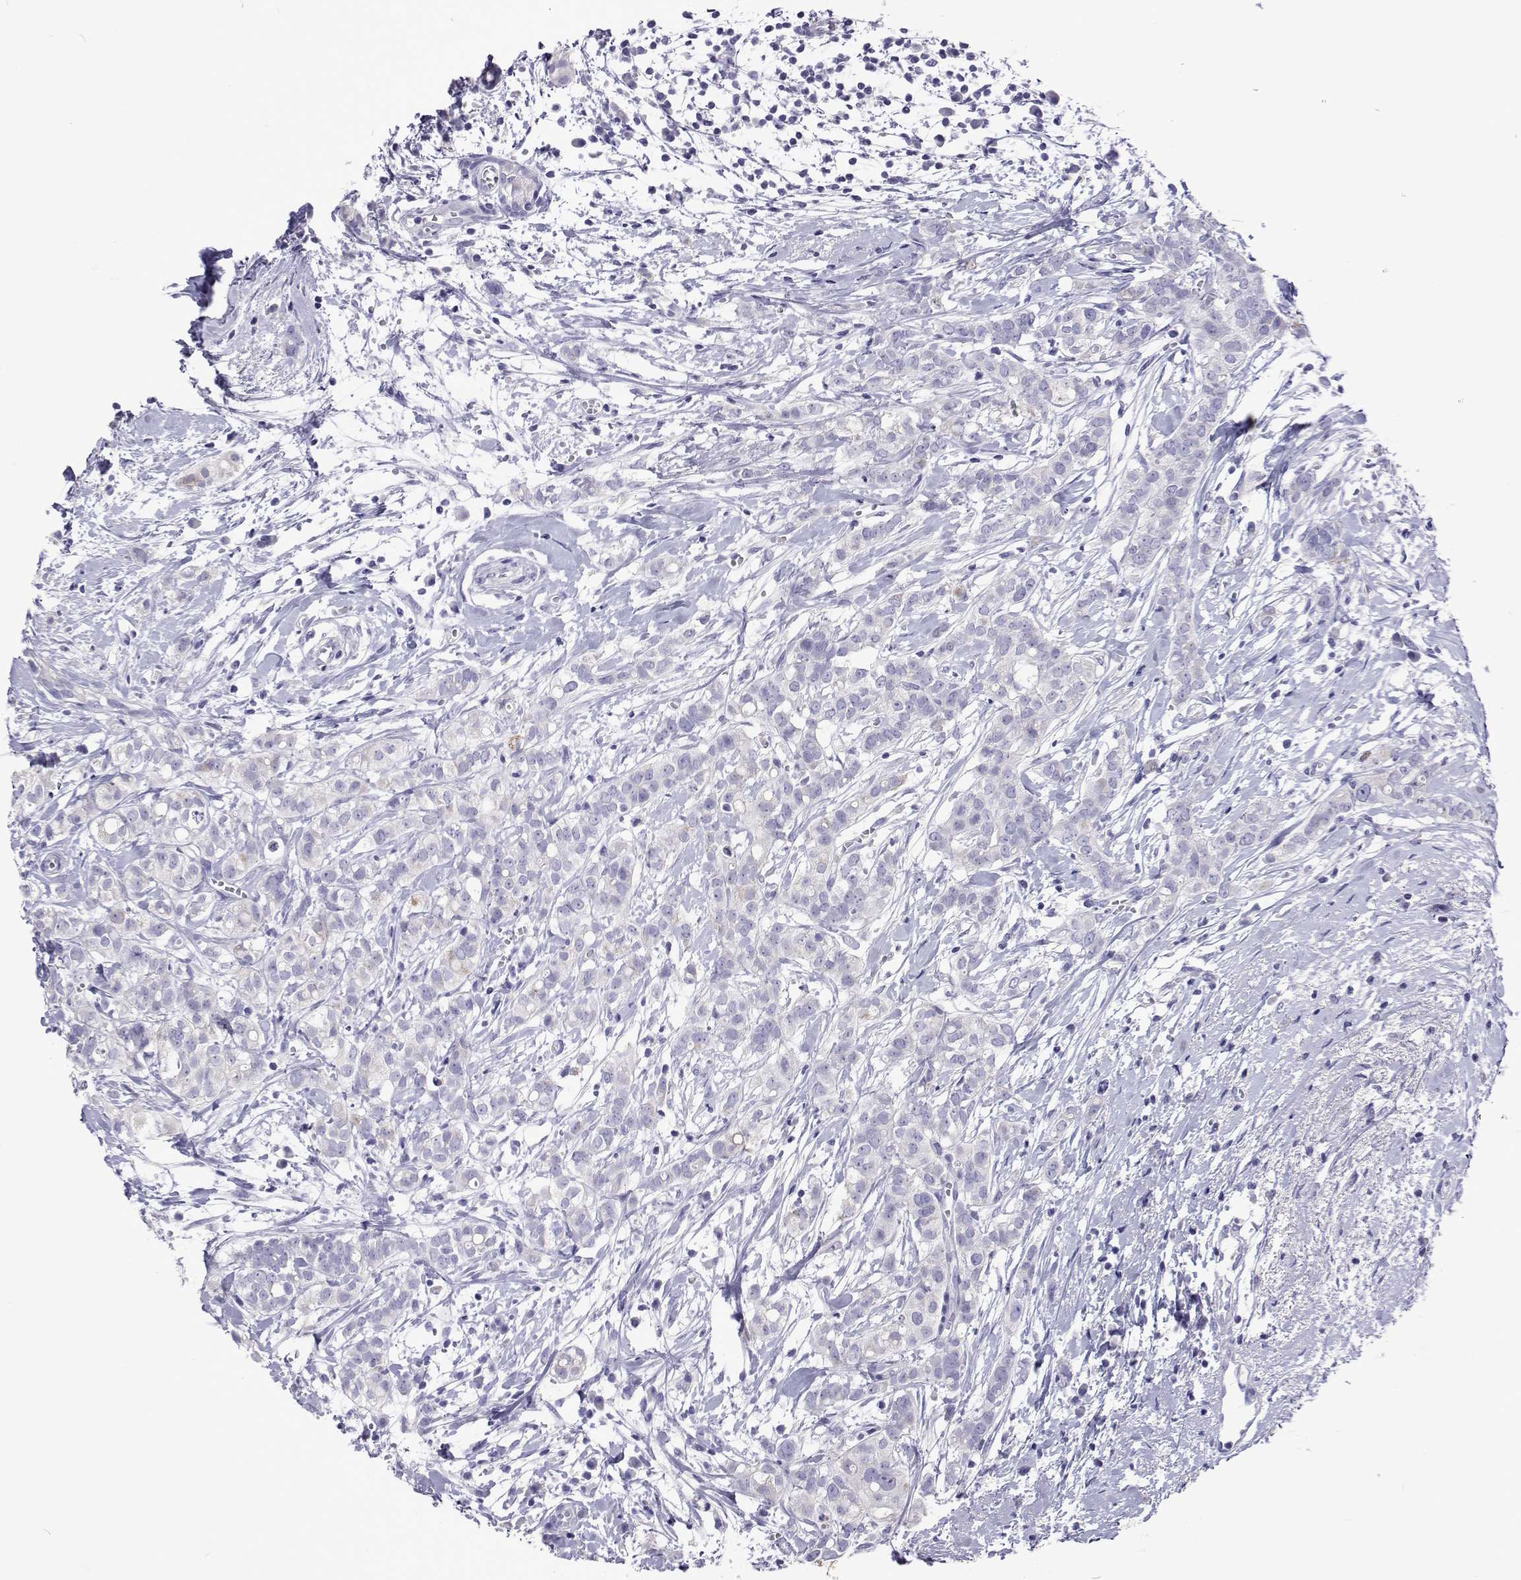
{"staining": {"intensity": "negative", "quantity": "none", "location": "none"}, "tissue": "breast cancer", "cell_type": "Tumor cells", "image_type": "cancer", "snomed": [{"axis": "morphology", "description": "Duct carcinoma"}, {"axis": "topography", "description": "Breast"}], "caption": "Micrograph shows no significant protein staining in tumor cells of infiltrating ductal carcinoma (breast).", "gene": "UMODL1", "patient": {"sex": "female", "age": 40}}